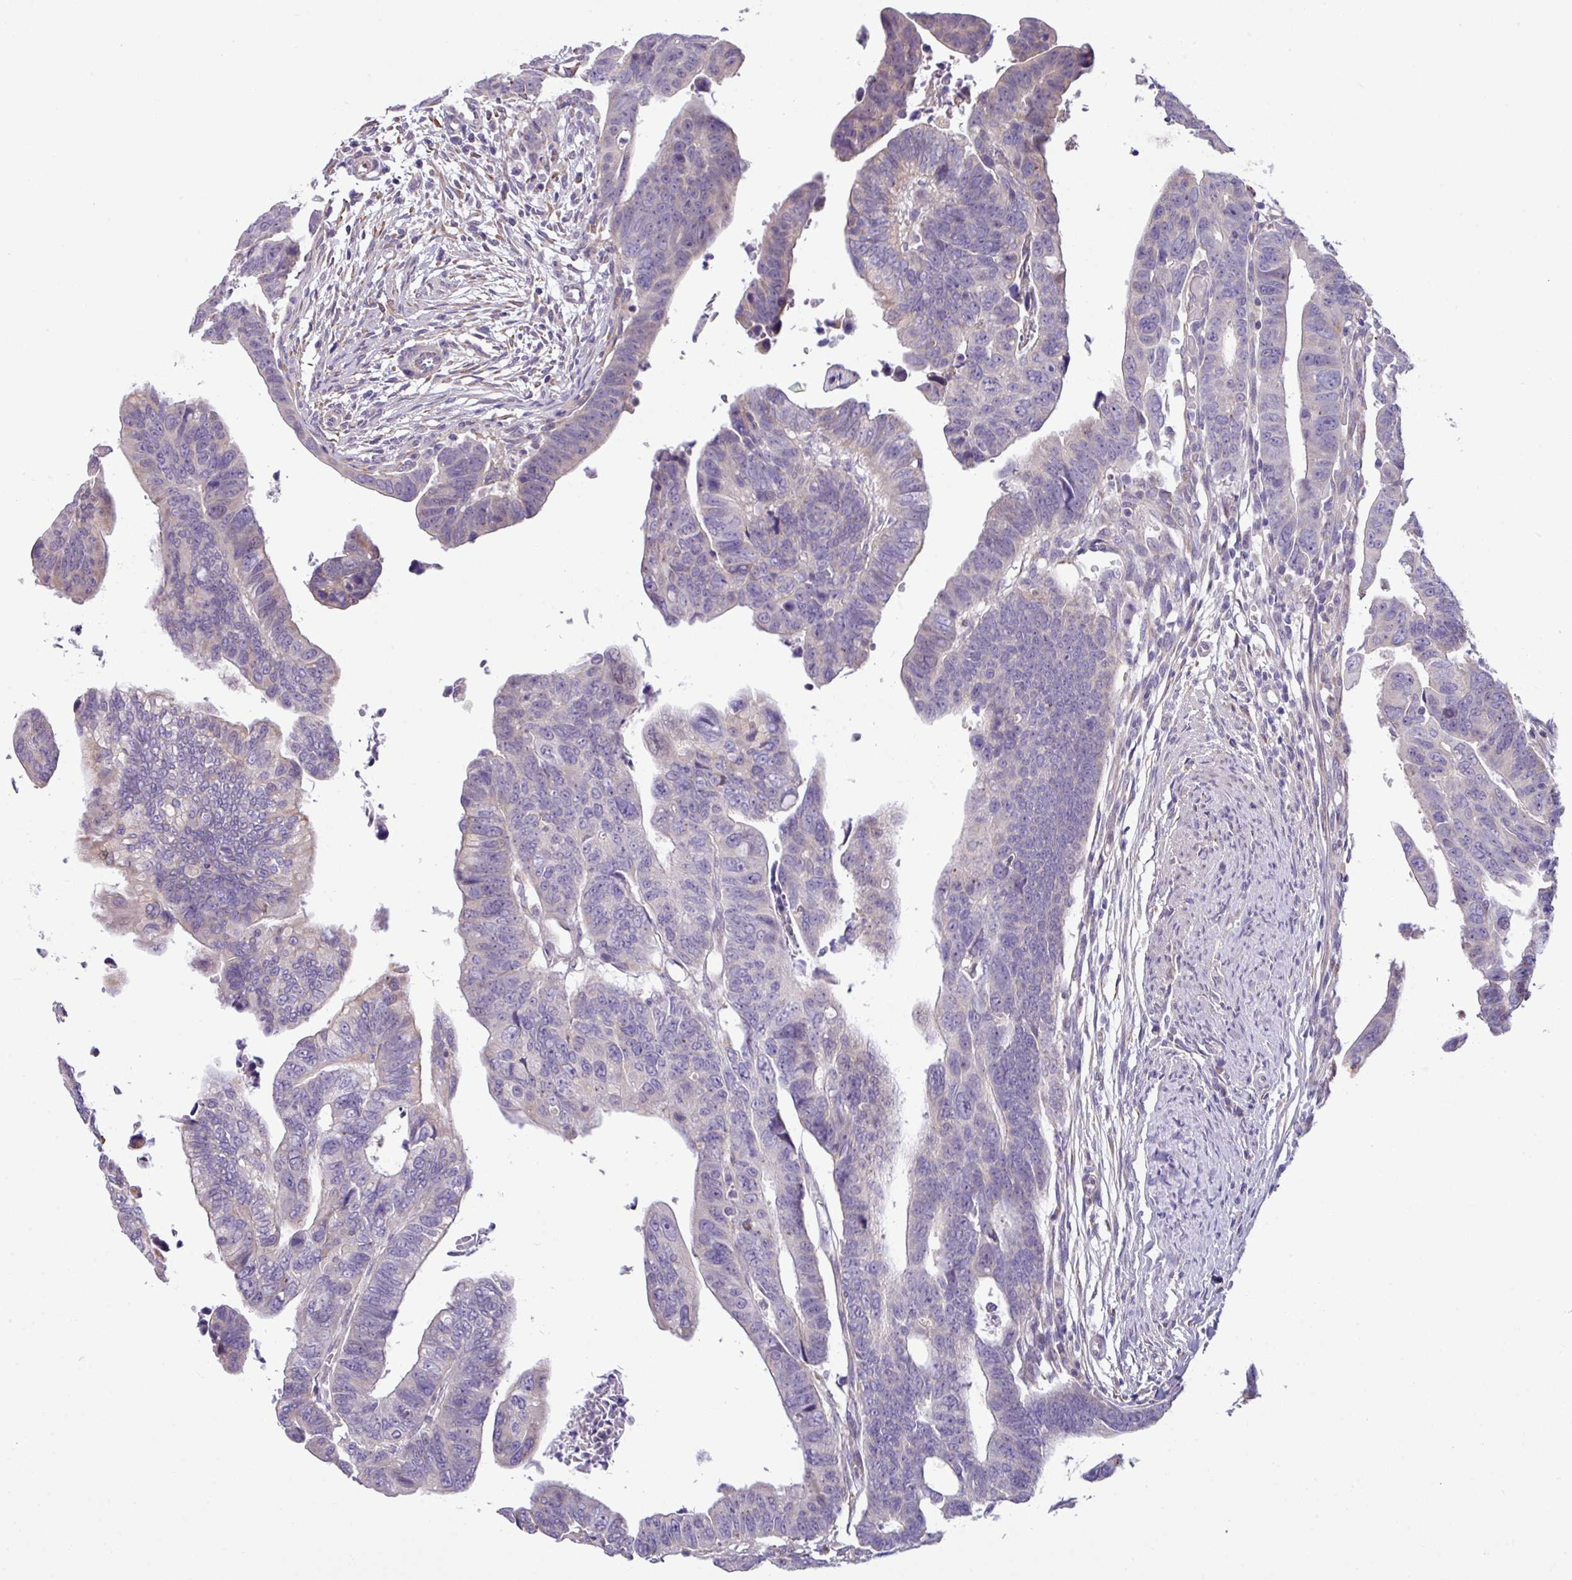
{"staining": {"intensity": "negative", "quantity": "none", "location": "none"}, "tissue": "colorectal cancer", "cell_type": "Tumor cells", "image_type": "cancer", "snomed": [{"axis": "morphology", "description": "Adenocarcinoma, NOS"}, {"axis": "topography", "description": "Rectum"}], "caption": "This histopathology image is of adenocarcinoma (colorectal) stained with IHC to label a protein in brown with the nuclei are counter-stained blue. There is no expression in tumor cells.", "gene": "IRGC", "patient": {"sex": "female", "age": 65}}